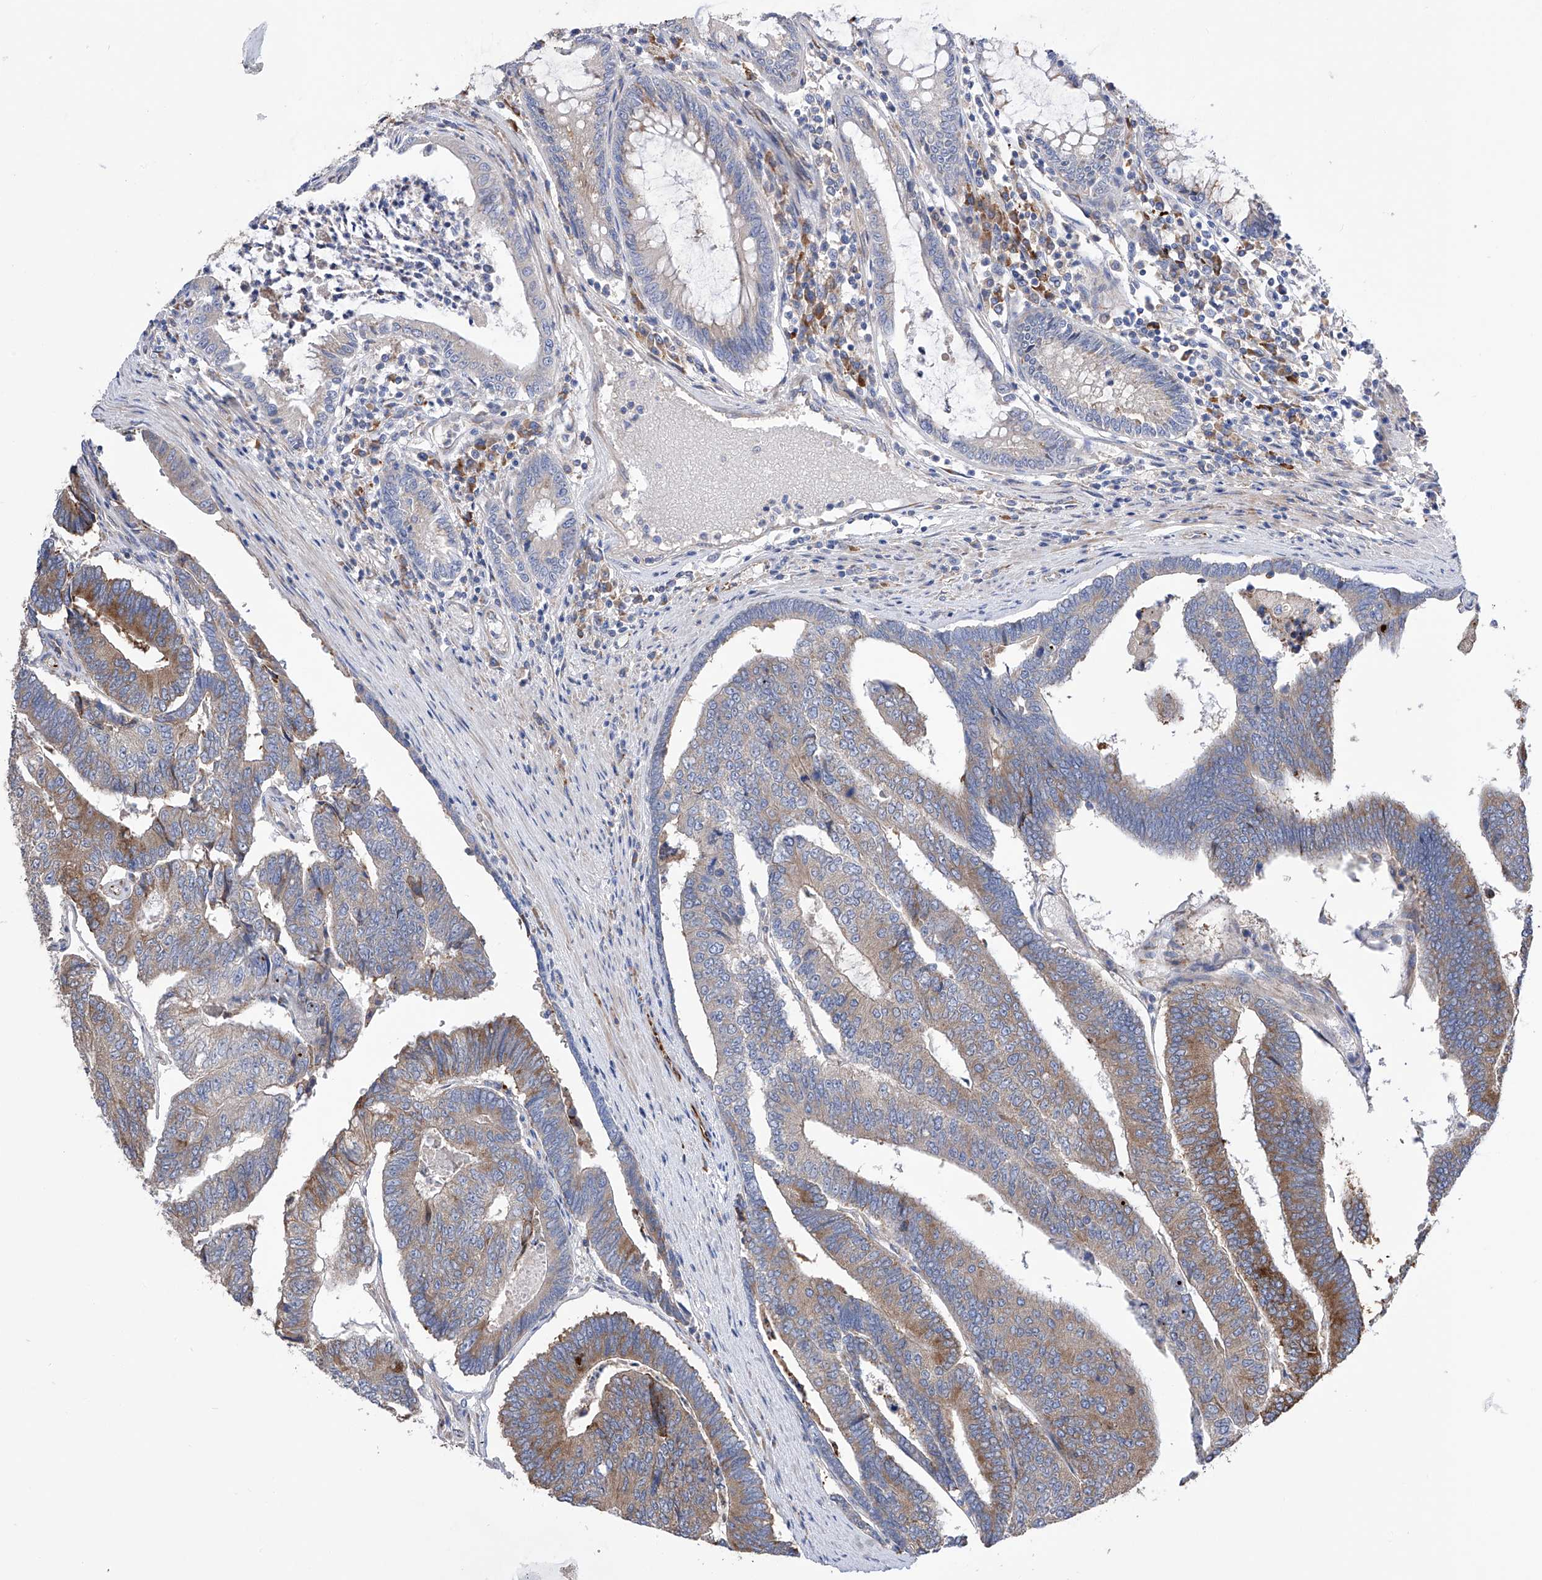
{"staining": {"intensity": "moderate", "quantity": "25%-75%", "location": "cytoplasmic/membranous"}, "tissue": "colorectal cancer", "cell_type": "Tumor cells", "image_type": "cancer", "snomed": [{"axis": "morphology", "description": "Adenocarcinoma, NOS"}, {"axis": "topography", "description": "Colon"}], "caption": "An image of colorectal adenocarcinoma stained for a protein shows moderate cytoplasmic/membranous brown staining in tumor cells. Nuclei are stained in blue.", "gene": "NFATC4", "patient": {"sex": "female", "age": 67}}